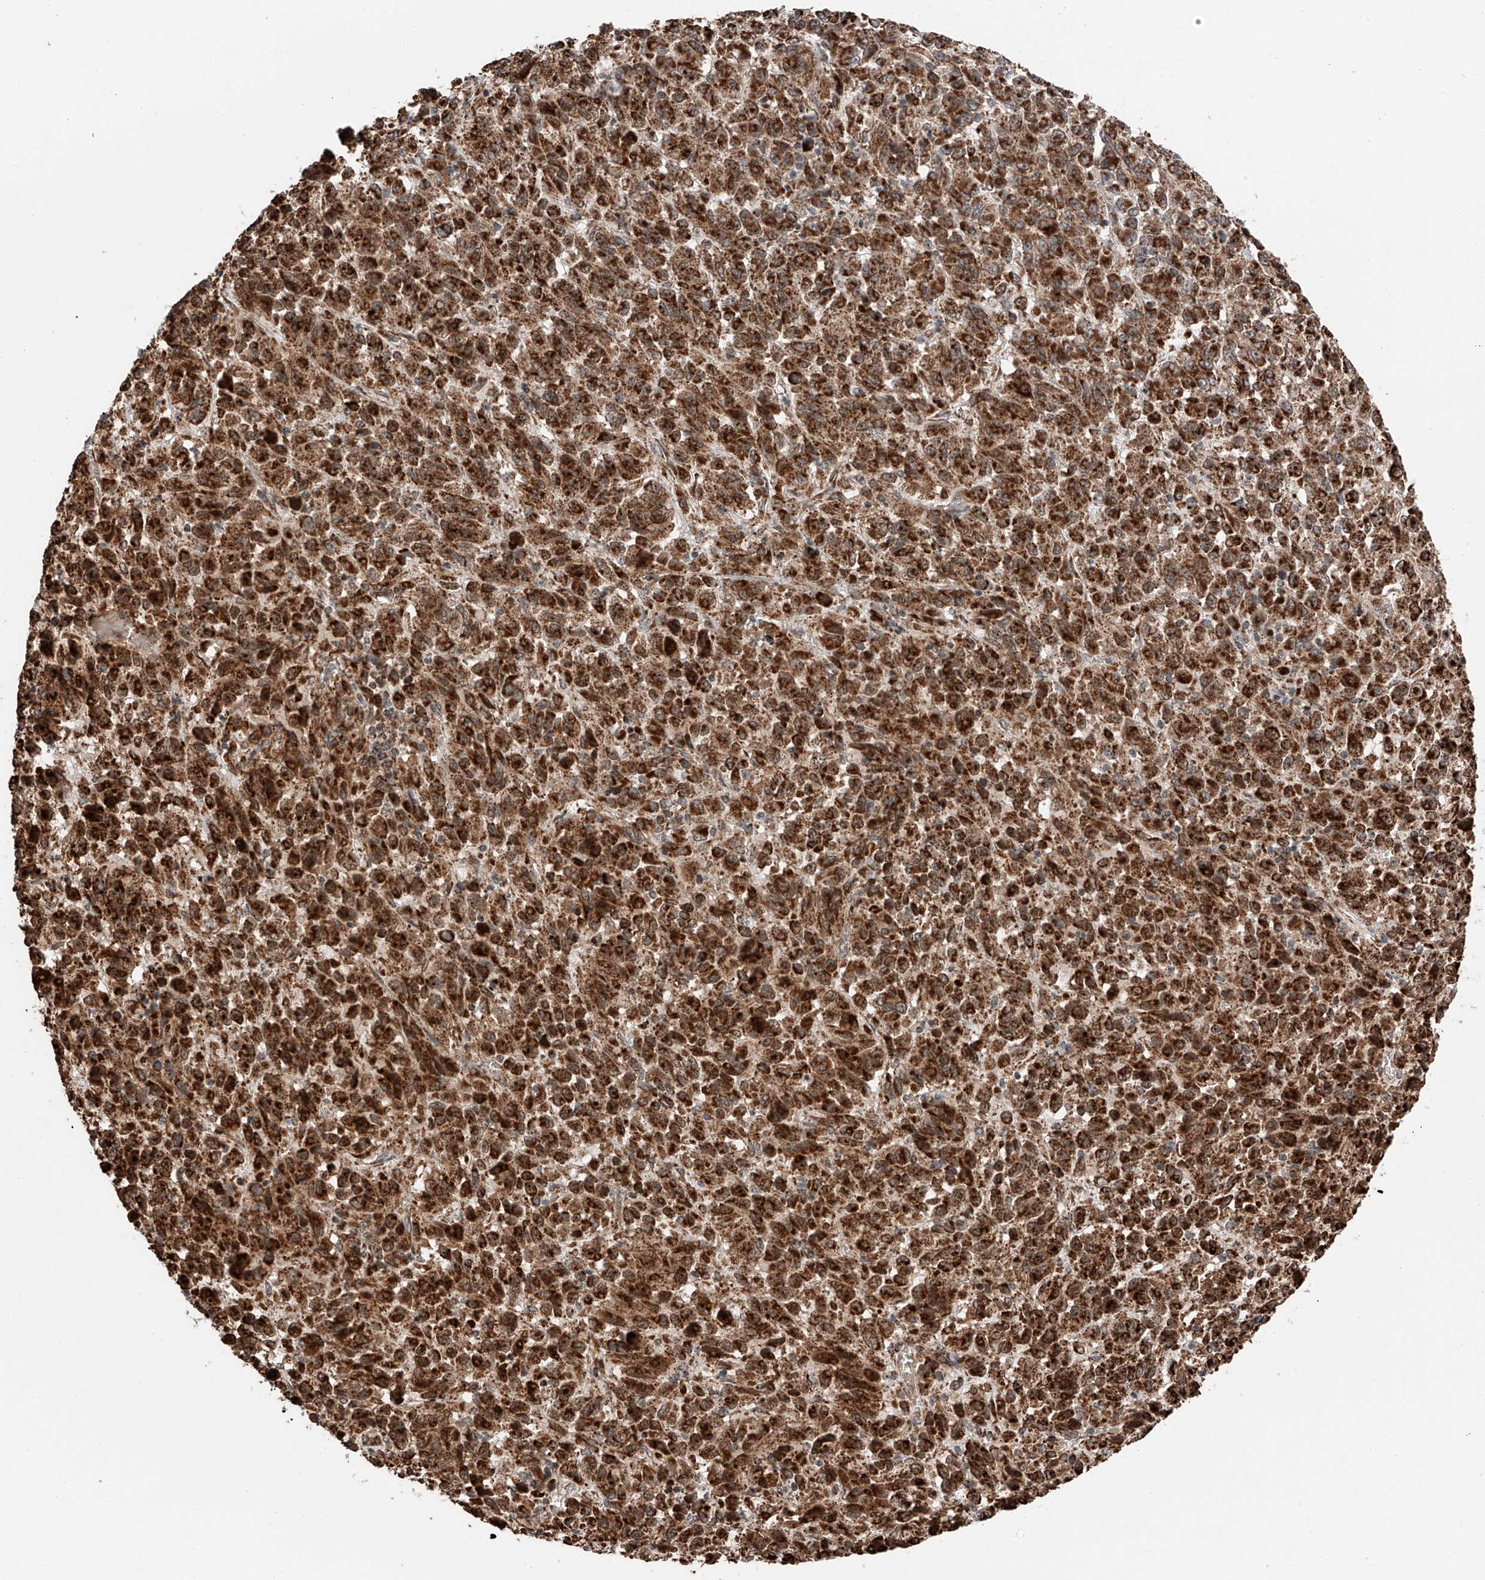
{"staining": {"intensity": "strong", "quantity": ">75%", "location": "cytoplasmic/membranous"}, "tissue": "melanoma", "cell_type": "Tumor cells", "image_type": "cancer", "snomed": [{"axis": "morphology", "description": "Malignant melanoma, Metastatic site"}, {"axis": "topography", "description": "Lung"}], "caption": "A histopathology image of melanoma stained for a protein shows strong cytoplasmic/membranous brown staining in tumor cells.", "gene": "ZSCAN29", "patient": {"sex": "male", "age": 64}}